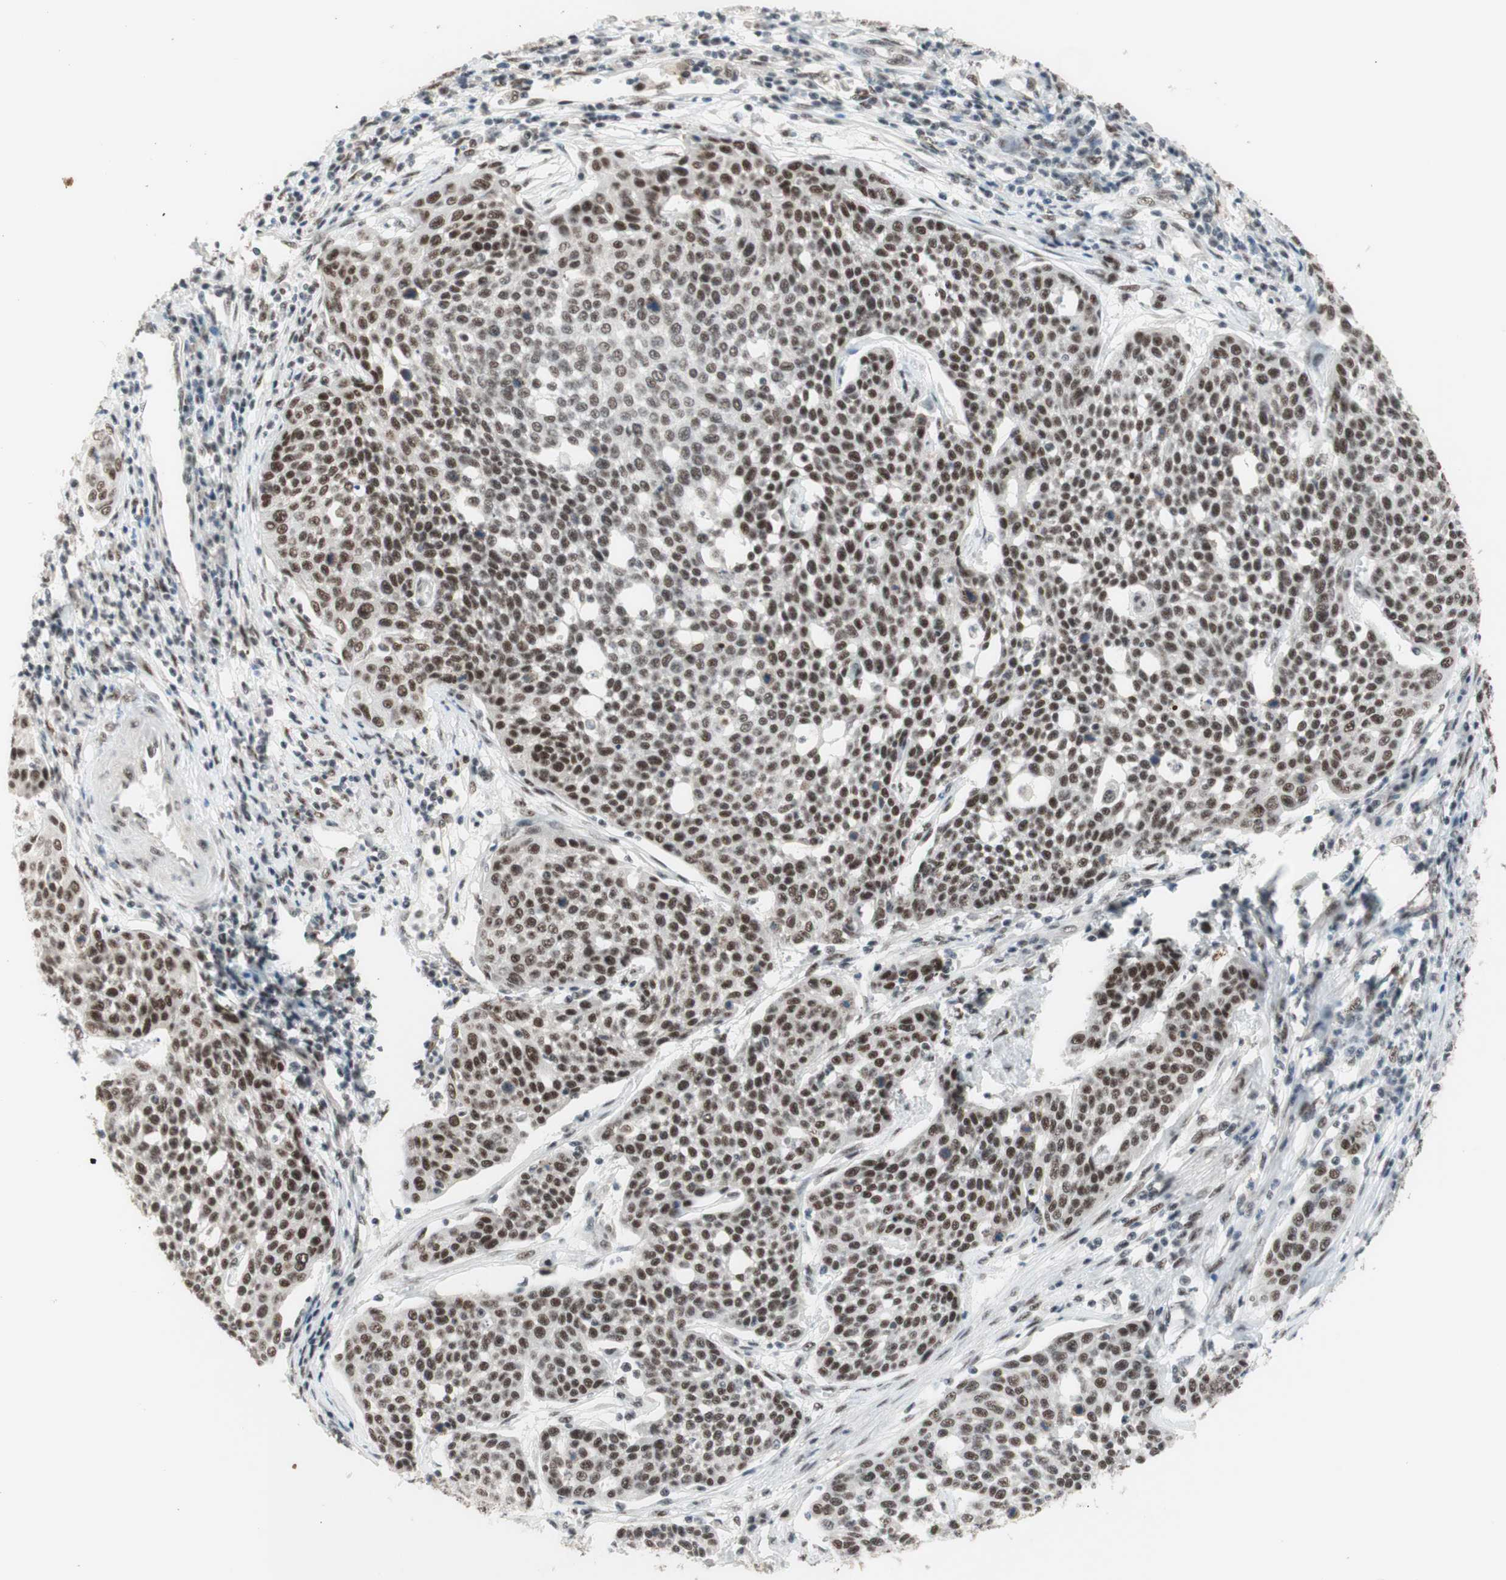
{"staining": {"intensity": "strong", "quantity": ">75%", "location": "nuclear"}, "tissue": "cervical cancer", "cell_type": "Tumor cells", "image_type": "cancer", "snomed": [{"axis": "morphology", "description": "Squamous cell carcinoma, NOS"}, {"axis": "topography", "description": "Cervix"}], "caption": "This is an image of IHC staining of squamous cell carcinoma (cervical), which shows strong expression in the nuclear of tumor cells.", "gene": "PRPF19", "patient": {"sex": "female", "age": 34}}